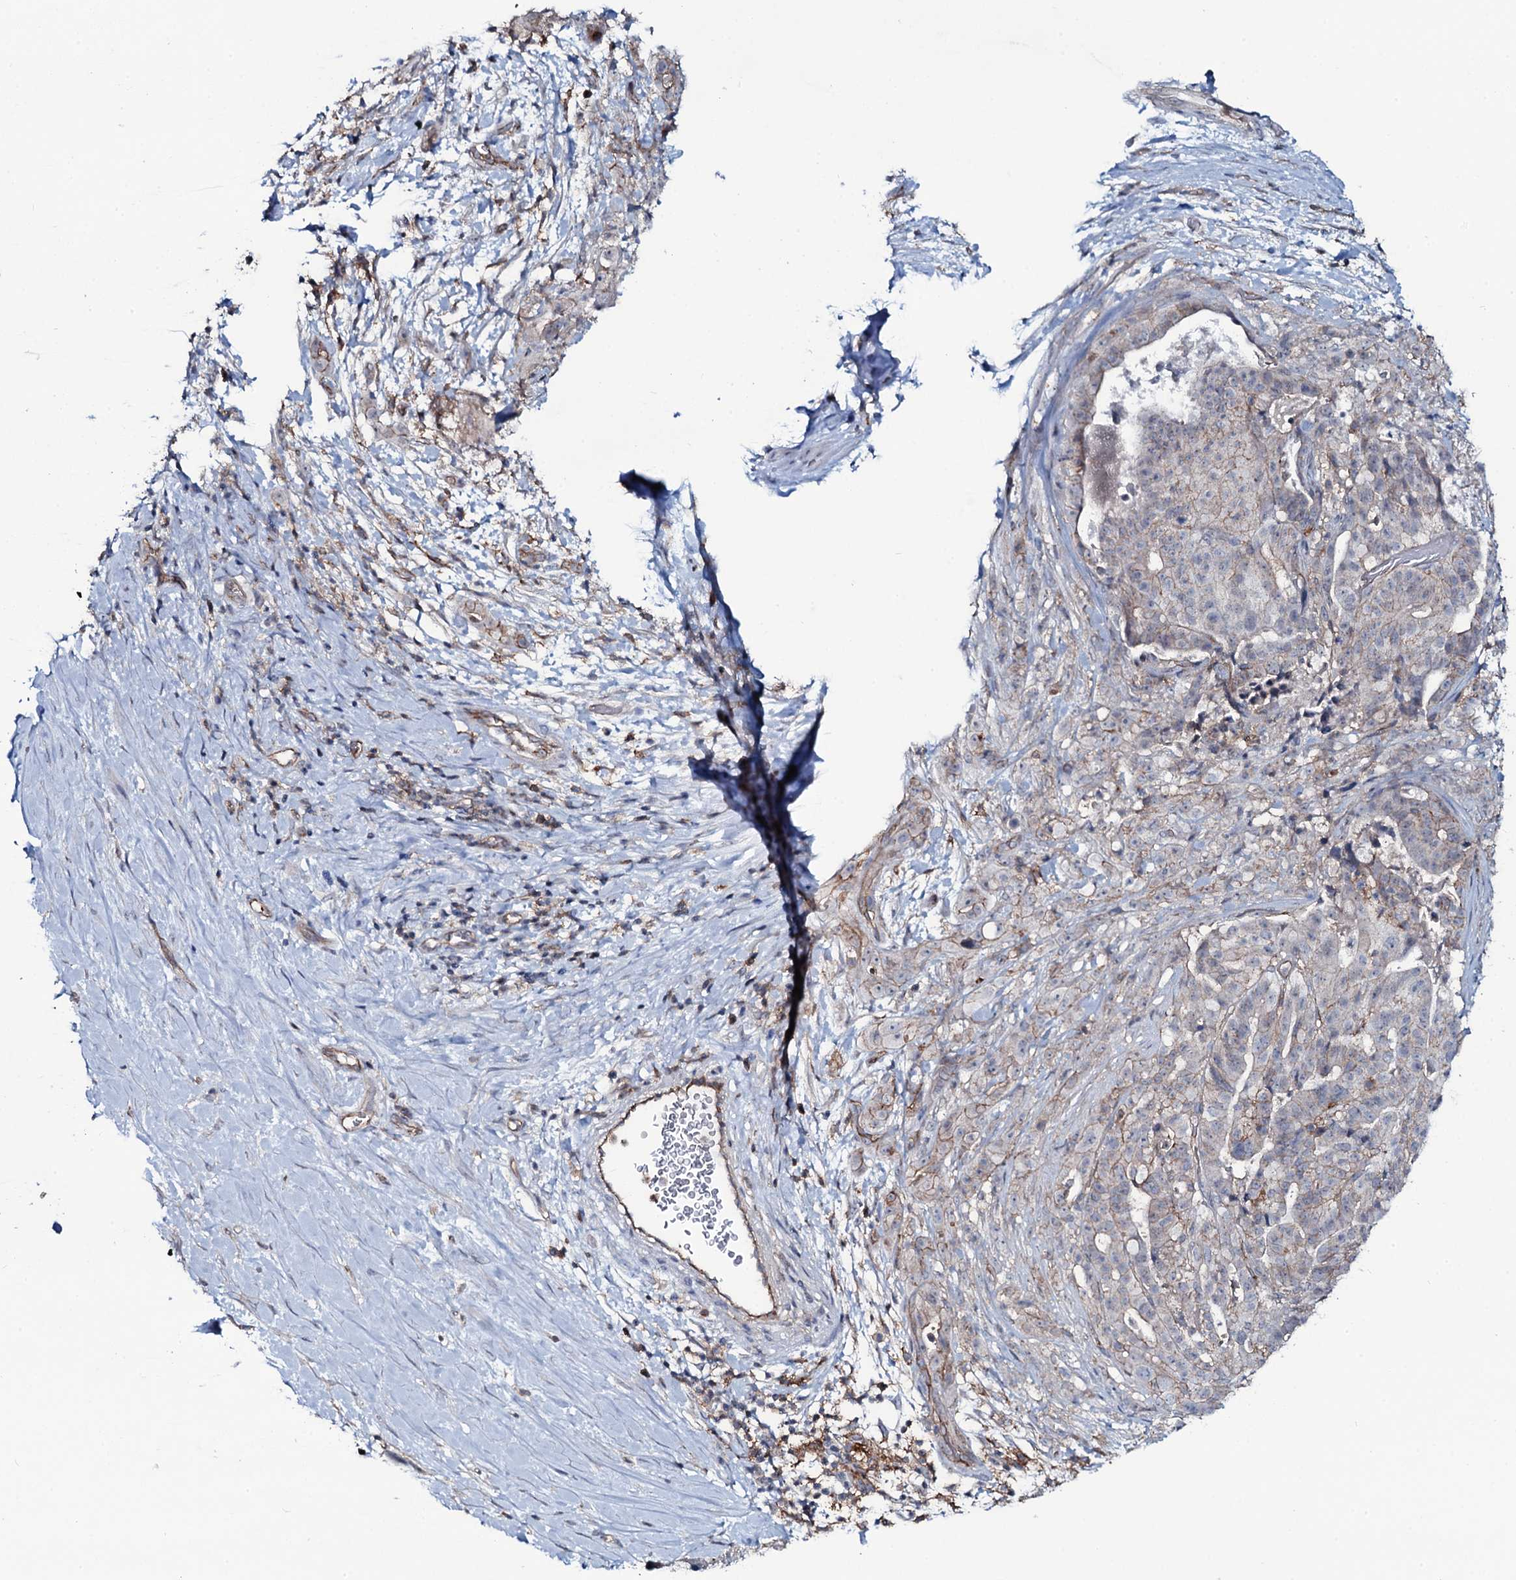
{"staining": {"intensity": "weak", "quantity": "25%-75%", "location": "cytoplasmic/membranous"}, "tissue": "stomach cancer", "cell_type": "Tumor cells", "image_type": "cancer", "snomed": [{"axis": "morphology", "description": "Adenocarcinoma, NOS"}, {"axis": "topography", "description": "Stomach"}], "caption": "Brown immunohistochemical staining in stomach cancer displays weak cytoplasmic/membranous expression in about 25%-75% of tumor cells. The staining was performed using DAB, with brown indicating positive protein expression. Nuclei are stained blue with hematoxylin.", "gene": "SNAP23", "patient": {"sex": "male", "age": 48}}